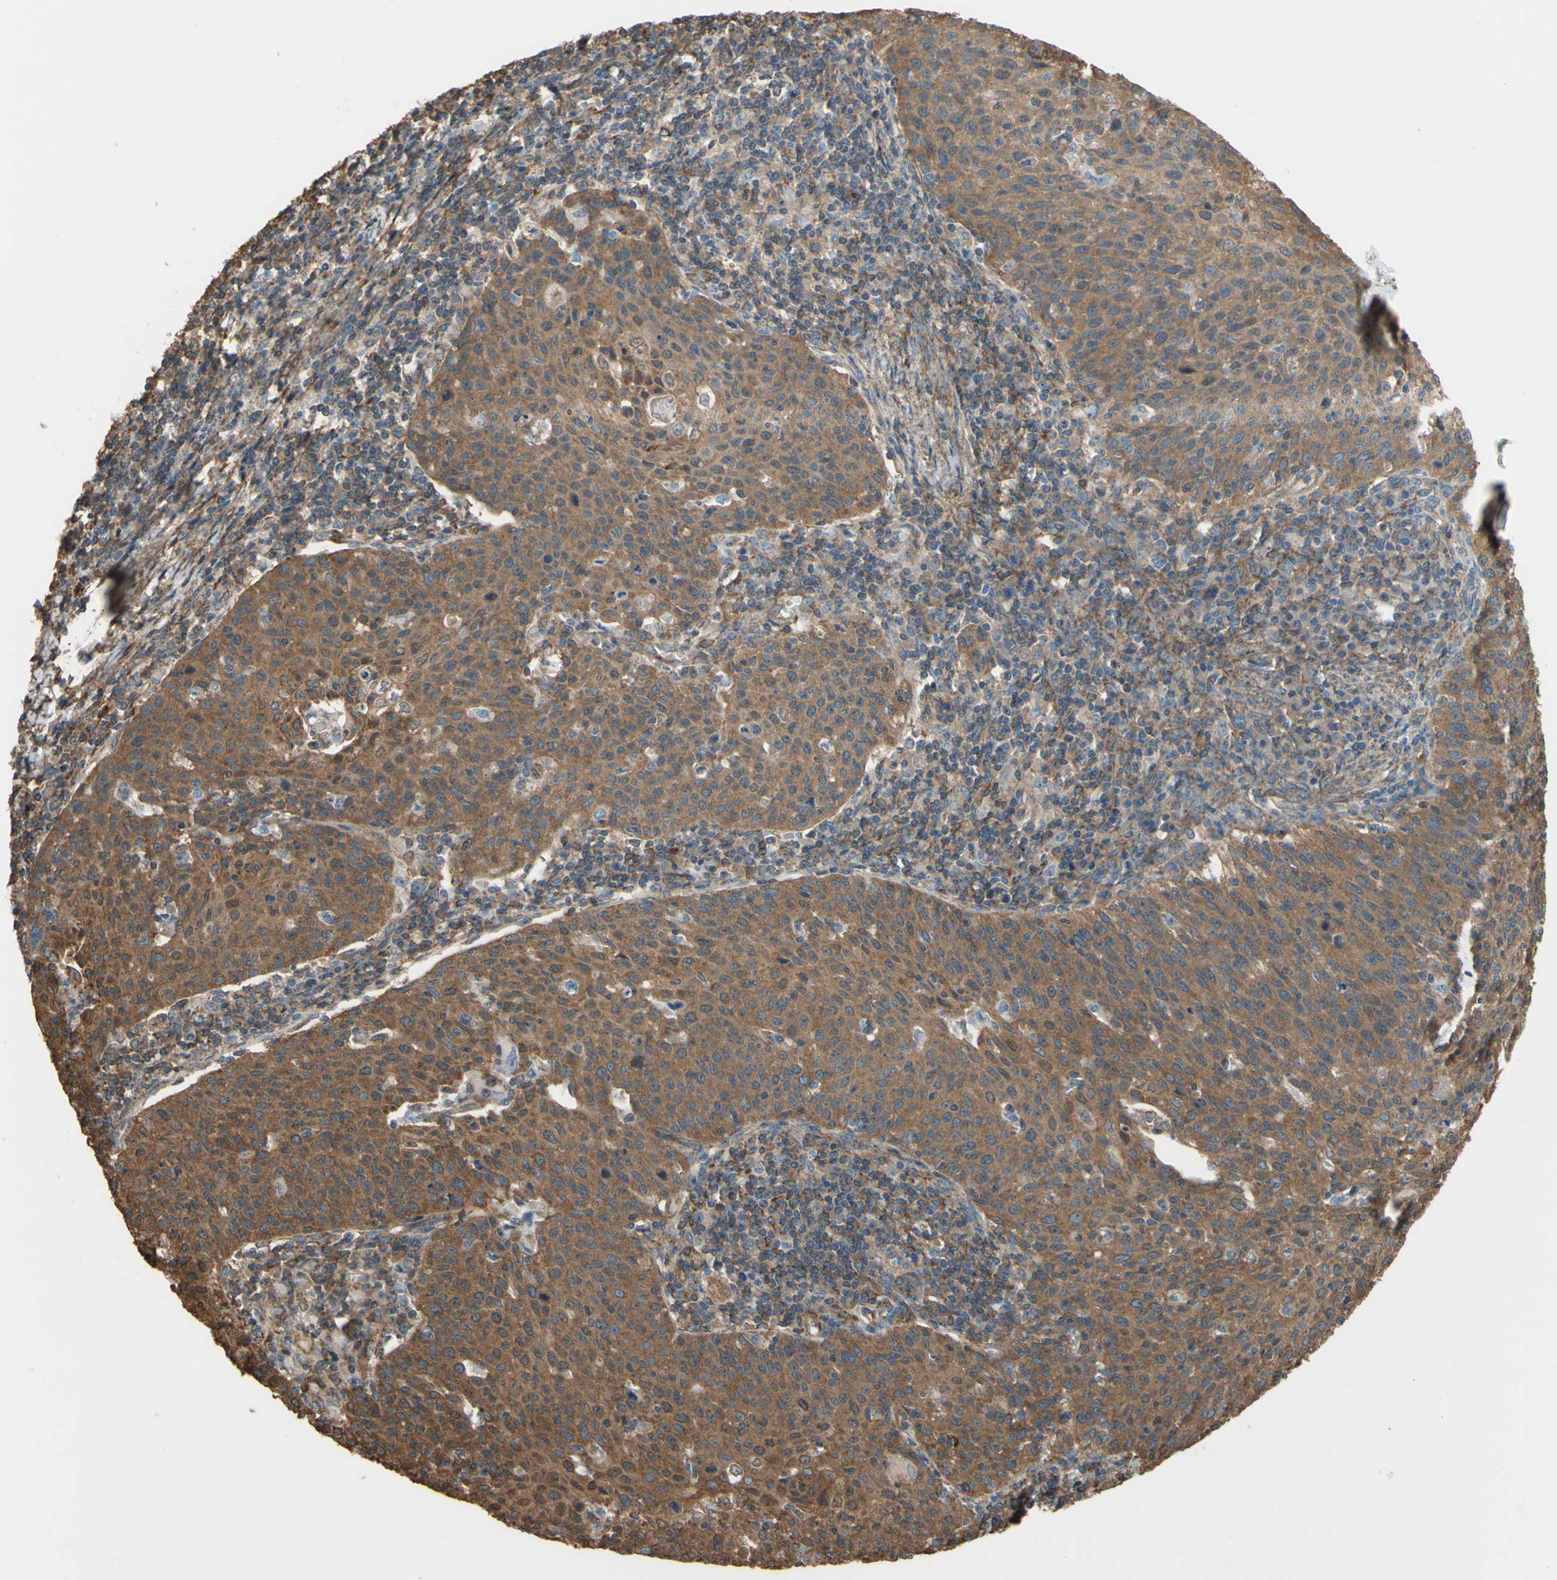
{"staining": {"intensity": "strong", "quantity": ">75%", "location": "cytoplasmic/membranous"}, "tissue": "cervical cancer", "cell_type": "Tumor cells", "image_type": "cancer", "snomed": [{"axis": "morphology", "description": "Squamous cell carcinoma, NOS"}, {"axis": "topography", "description": "Cervix"}], "caption": "Protein analysis of cervical squamous cell carcinoma tissue displays strong cytoplasmic/membranous positivity in approximately >75% of tumor cells. (Stains: DAB in brown, nuclei in blue, Microscopy: brightfield microscopy at high magnification).", "gene": "CTTN", "patient": {"sex": "female", "age": 38}}